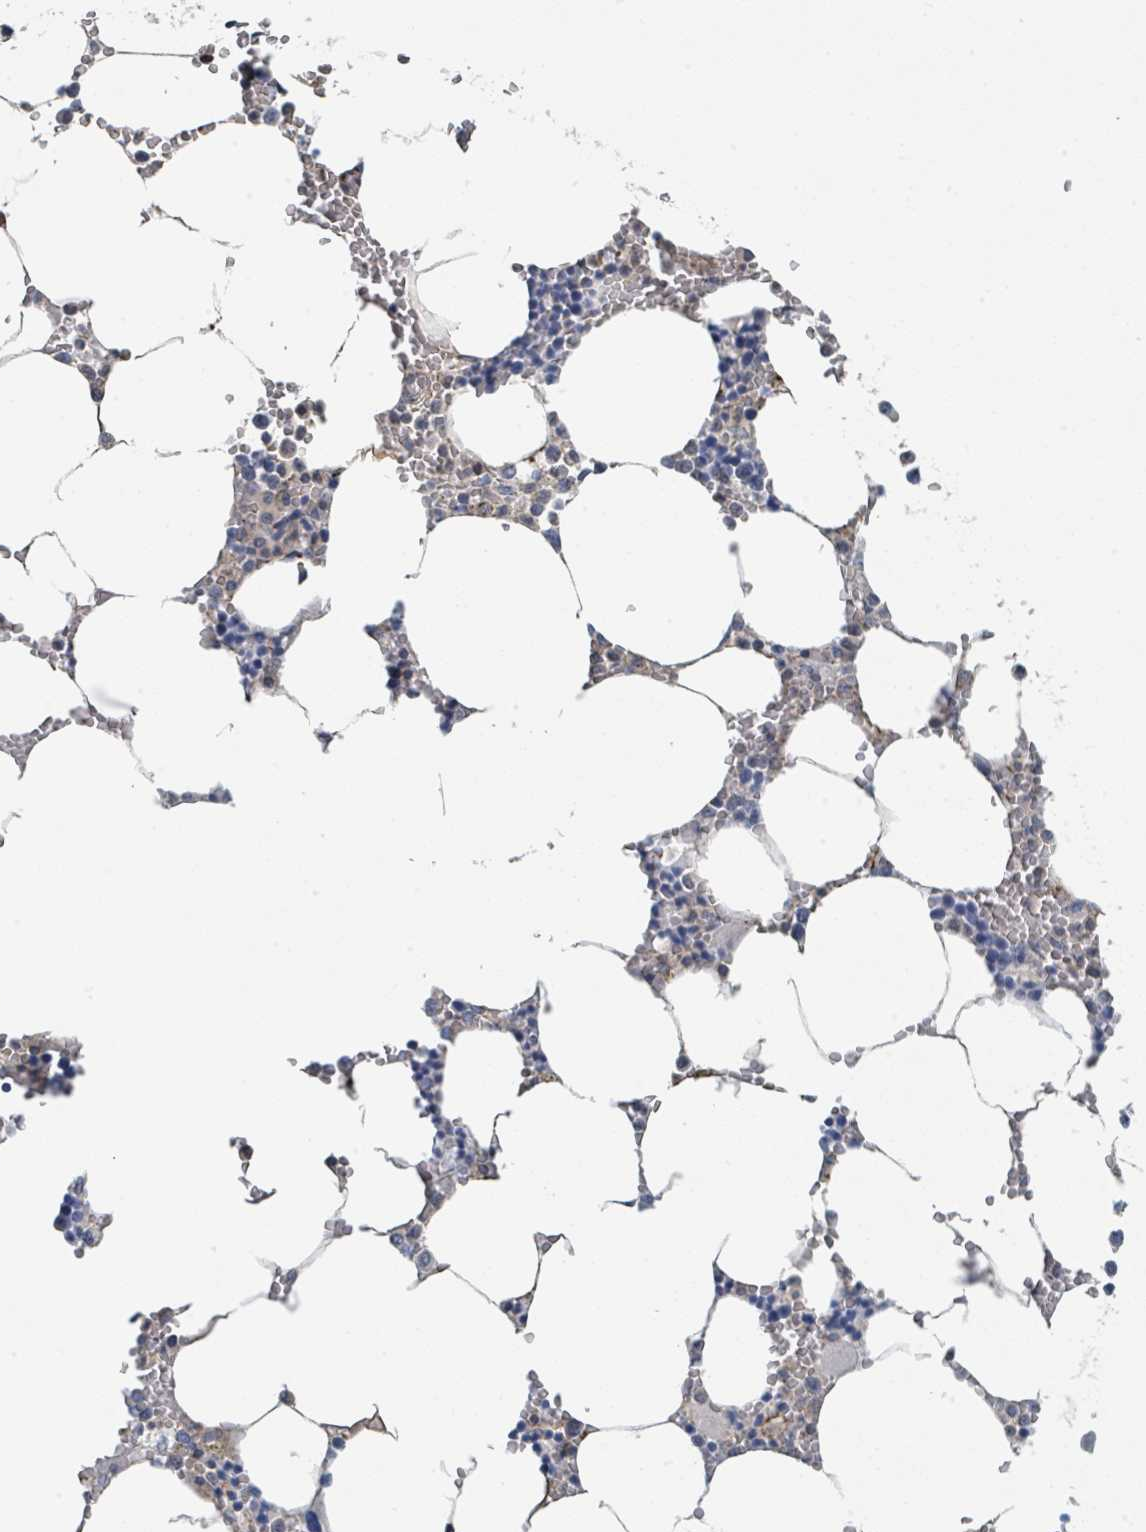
{"staining": {"intensity": "weak", "quantity": "<25%", "location": "cytoplasmic/membranous"}, "tissue": "bone marrow", "cell_type": "Hematopoietic cells", "image_type": "normal", "snomed": [{"axis": "morphology", "description": "Normal tissue, NOS"}, {"axis": "topography", "description": "Bone marrow"}], "caption": "The histopathology image reveals no staining of hematopoietic cells in unremarkable bone marrow. (DAB immunohistochemistry visualized using brightfield microscopy, high magnification).", "gene": "LRRC42", "patient": {"sex": "male", "age": 70}}